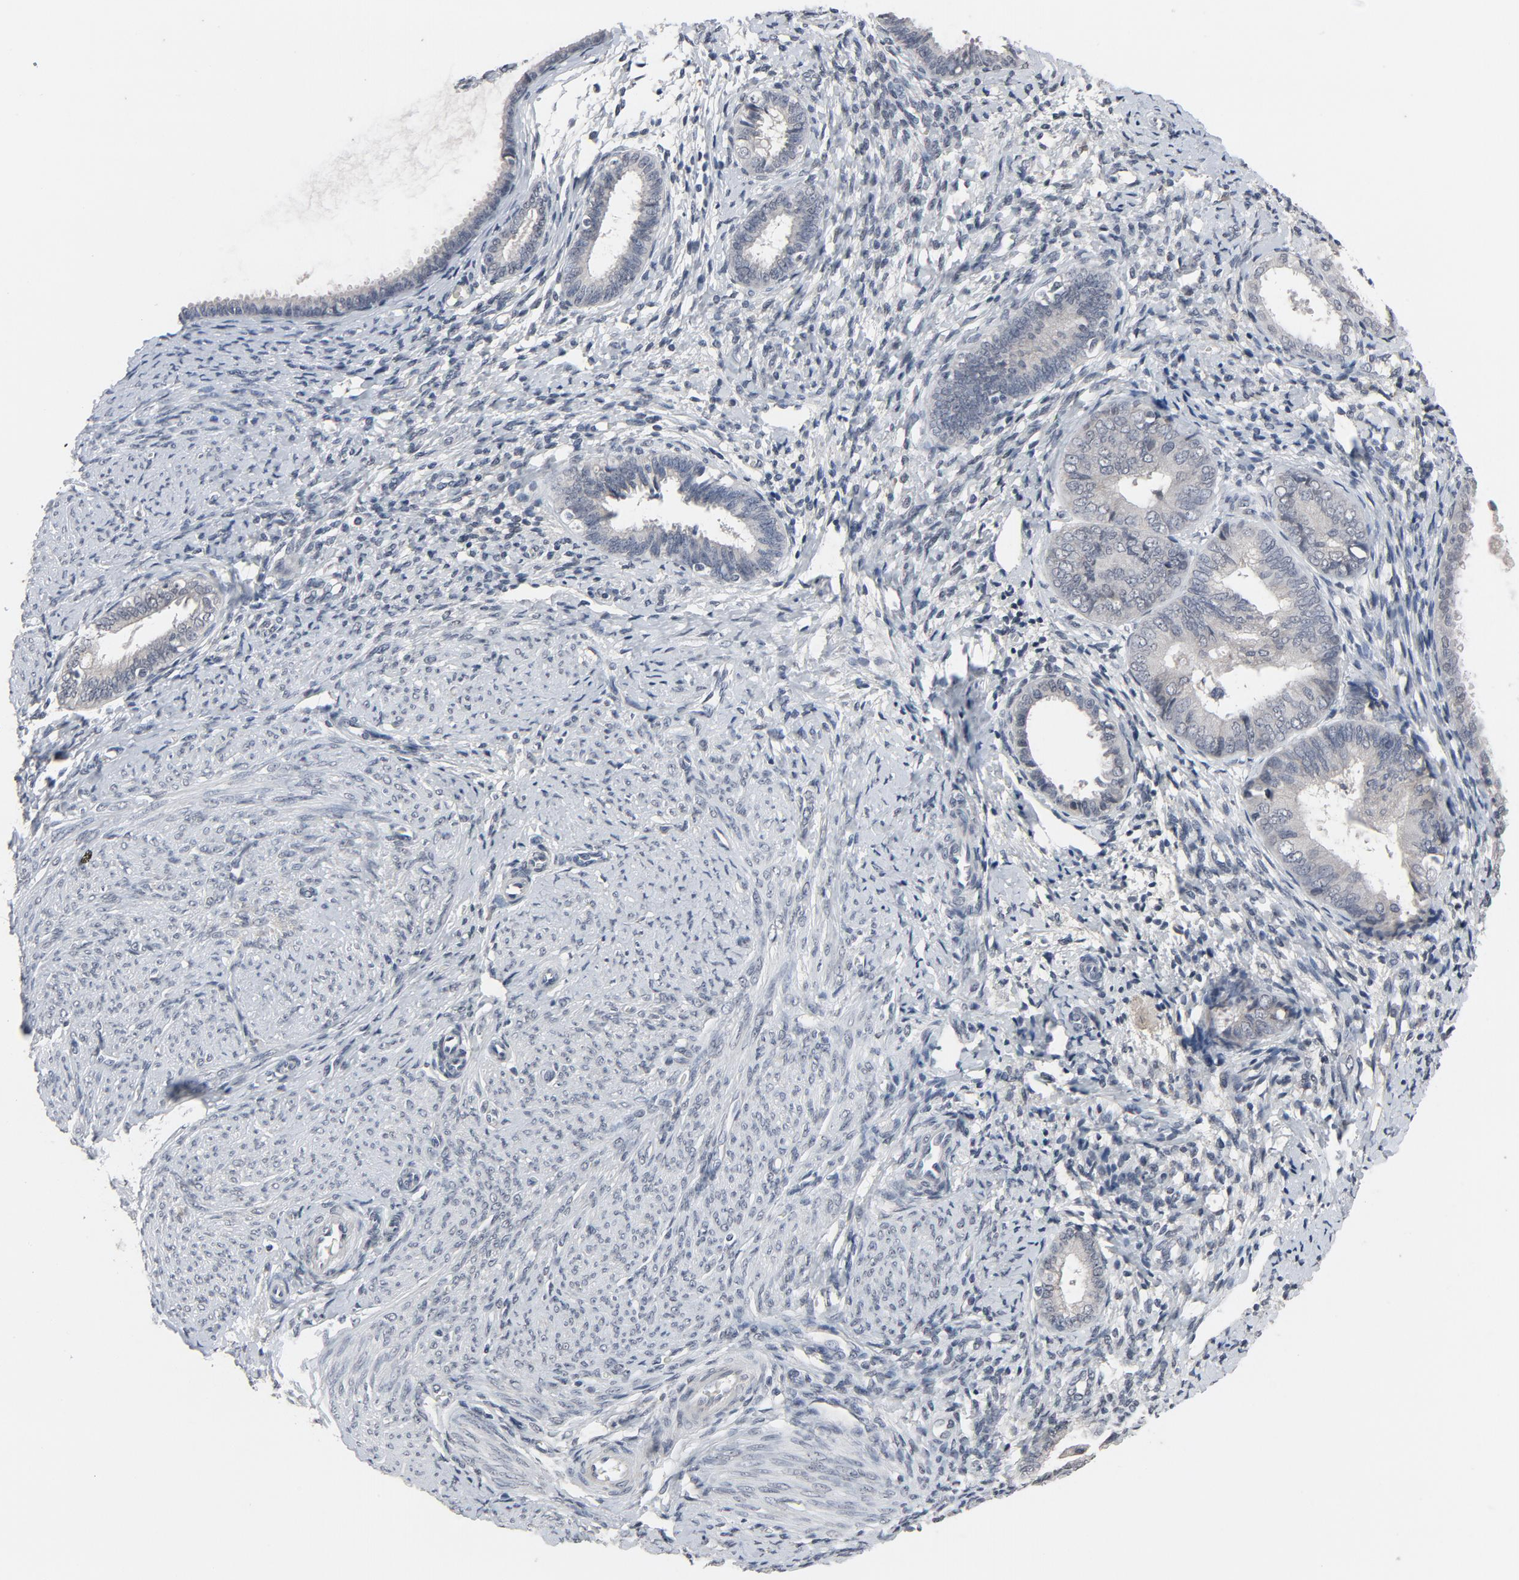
{"staining": {"intensity": "negative", "quantity": "none", "location": "none"}, "tissue": "endometrial cancer", "cell_type": "Tumor cells", "image_type": "cancer", "snomed": [{"axis": "morphology", "description": "Adenocarcinoma, NOS"}, {"axis": "topography", "description": "Endometrium"}], "caption": "Immunohistochemical staining of human adenocarcinoma (endometrial) reveals no significant expression in tumor cells.", "gene": "MT3", "patient": {"sex": "female", "age": 63}}